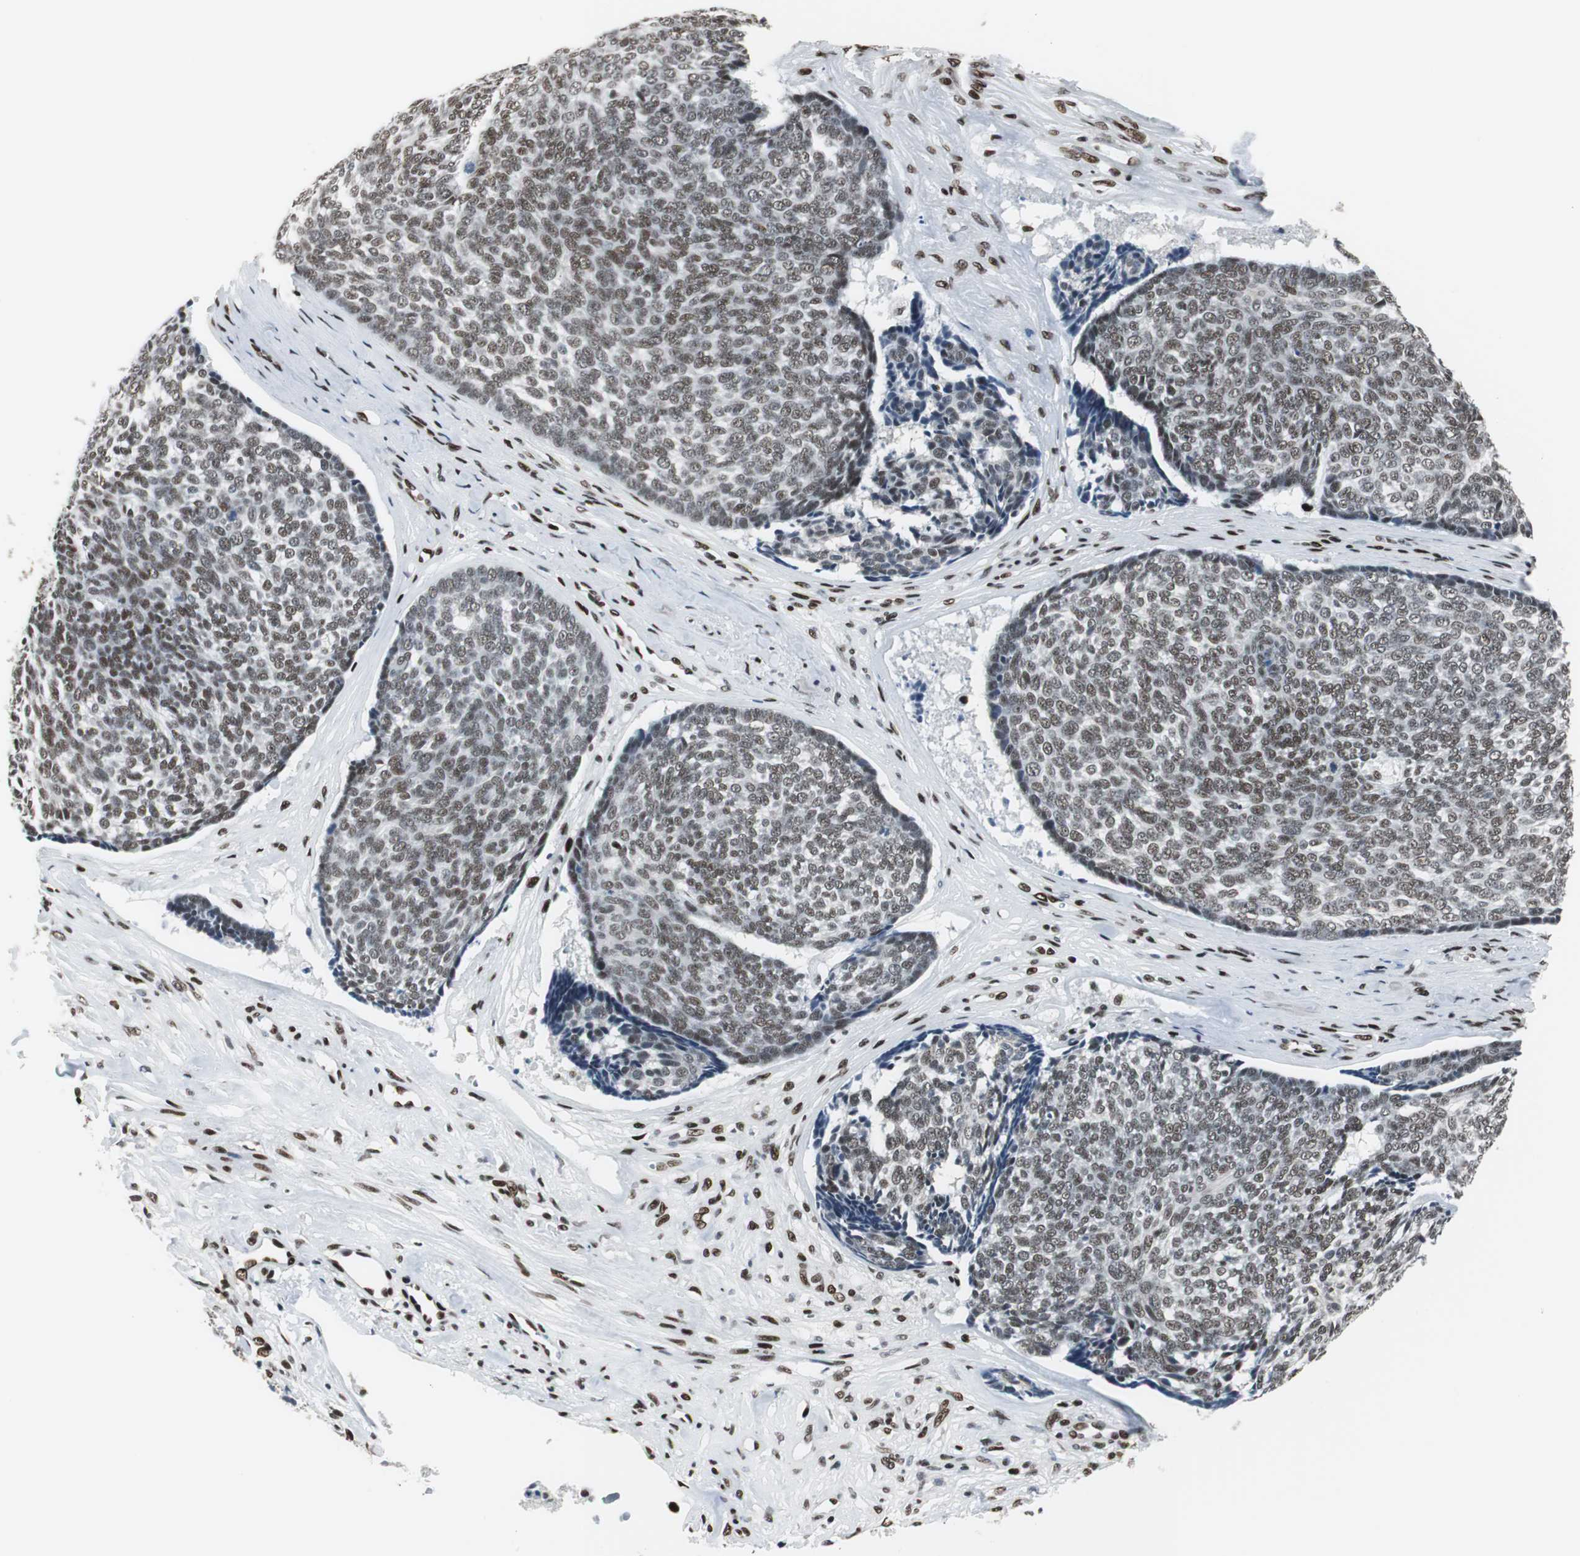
{"staining": {"intensity": "moderate", "quantity": ">75%", "location": "nuclear"}, "tissue": "skin cancer", "cell_type": "Tumor cells", "image_type": "cancer", "snomed": [{"axis": "morphology", "description": "Basal cell carcinoma"}, {"axis": "topography", "description": "Skin"}], "caption": "IHC image of skin cancer (basal cell carcinoma) stained for a protein (brown), which exhibits medium levels of moderate nuclear staining in approximately >75% of tumor cells.", "gene": "MEF2D", "patient": {"sex": "male", "age": 84}}